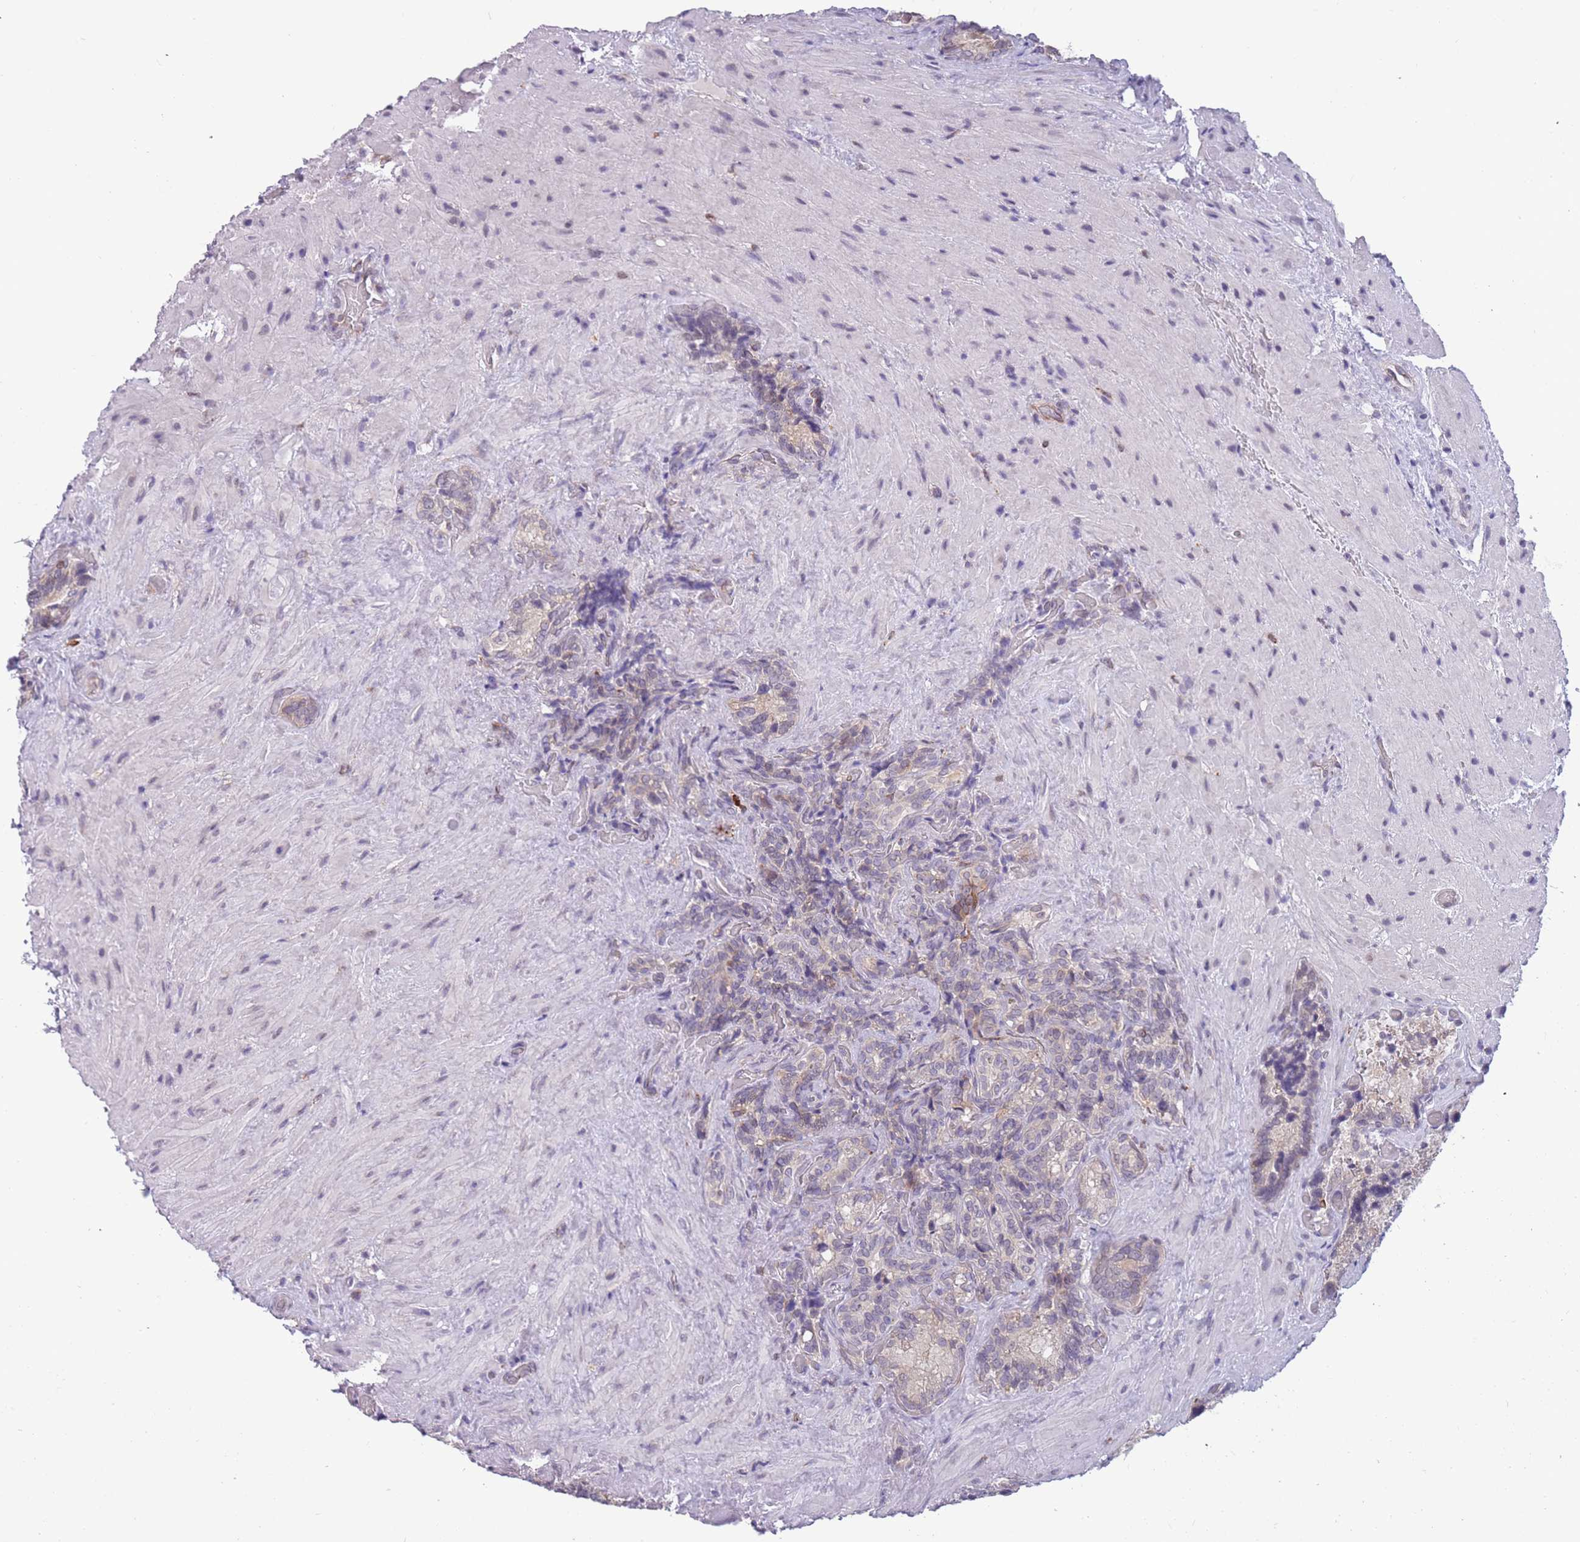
{"staining": {"intensity": "weak", "quantity": "<25%", "location": "cytoplasmic/membranous"}, "tissue": "seminal vesicle", "cell_type": "Glandular cells", "image_type": "normal", "snomed": [{"axis": "morphology", "description": "Normal tissue, NOS"}, {"axis": "topography", "description": "Seminal veicle"}], "caption": "Glandular cells show no significant protein expression in unremarkable seminal vesicle. (DAB (3,3'-diaminobenzidine) immunohistochemistry (IHC) visualized using brightfield microscopy, high magnification).", "gene": "TMEM121", "patient": {"sex": "male", "age": 62}}